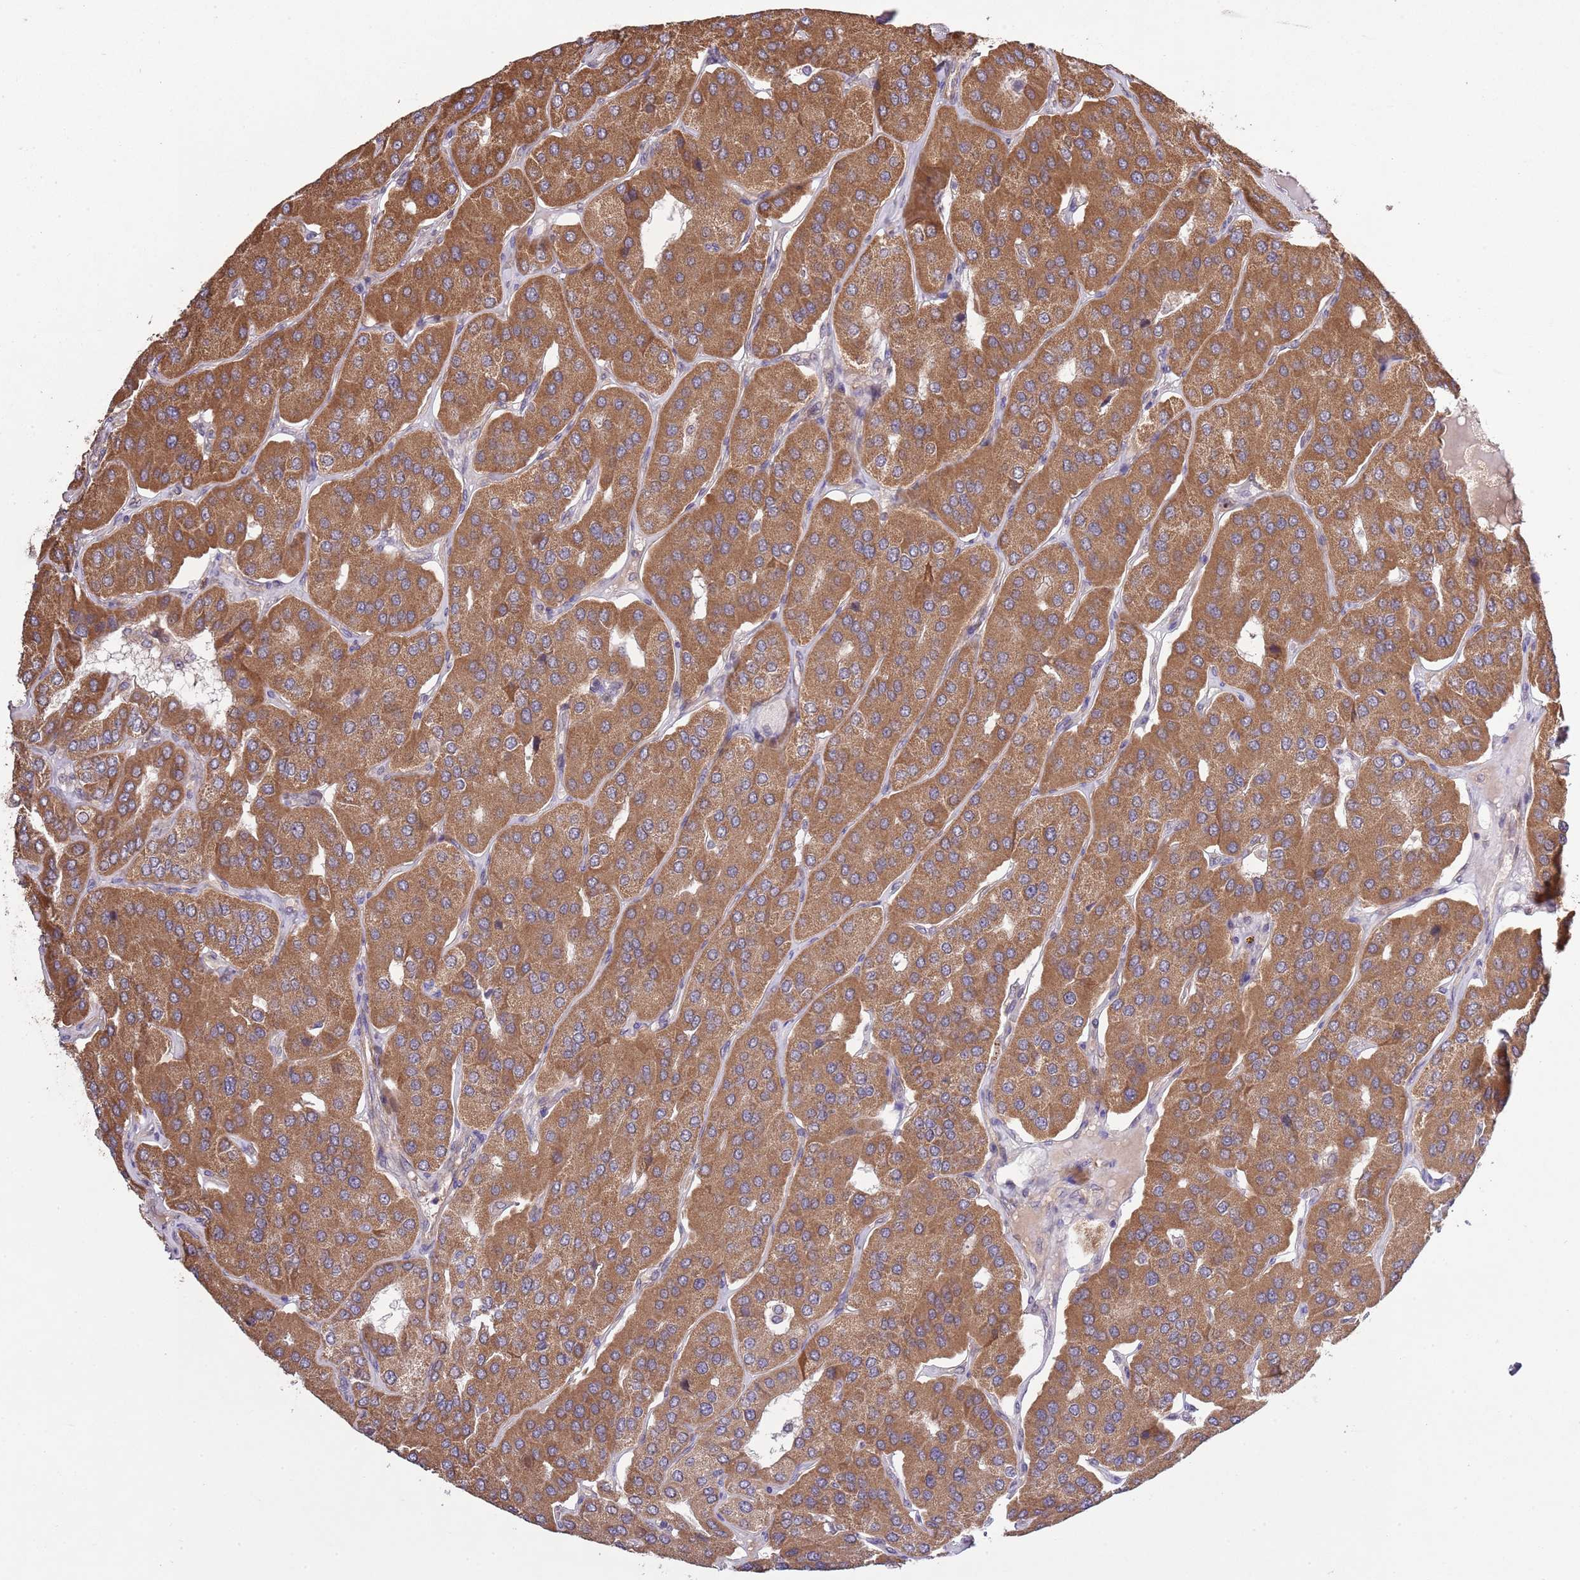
{"staining": {"intensity": "strong", "quantity": ">75%", "location": "cytoplasmic/membranous"}, "tissue": "parathyroid gland", "cell_type": "Glandular cells", "image_type": "normal", "snomed": [{"axis": "morphology", "description": "Normal tissue, NOS"}, {"axis": "morphology", "description": "Adenoma, NOS"}, {"axis": "topography", "description": "Parathyroid gland"}], "caption": "Strong cytoplasmic/membranous positivity for a protein is identified in approximately >75% of glandular cells of normal parathyroid gland using immunohistochemistry (IHC).", "gene": "MFNG", "patient": {"sex": "female", "age": 86}}